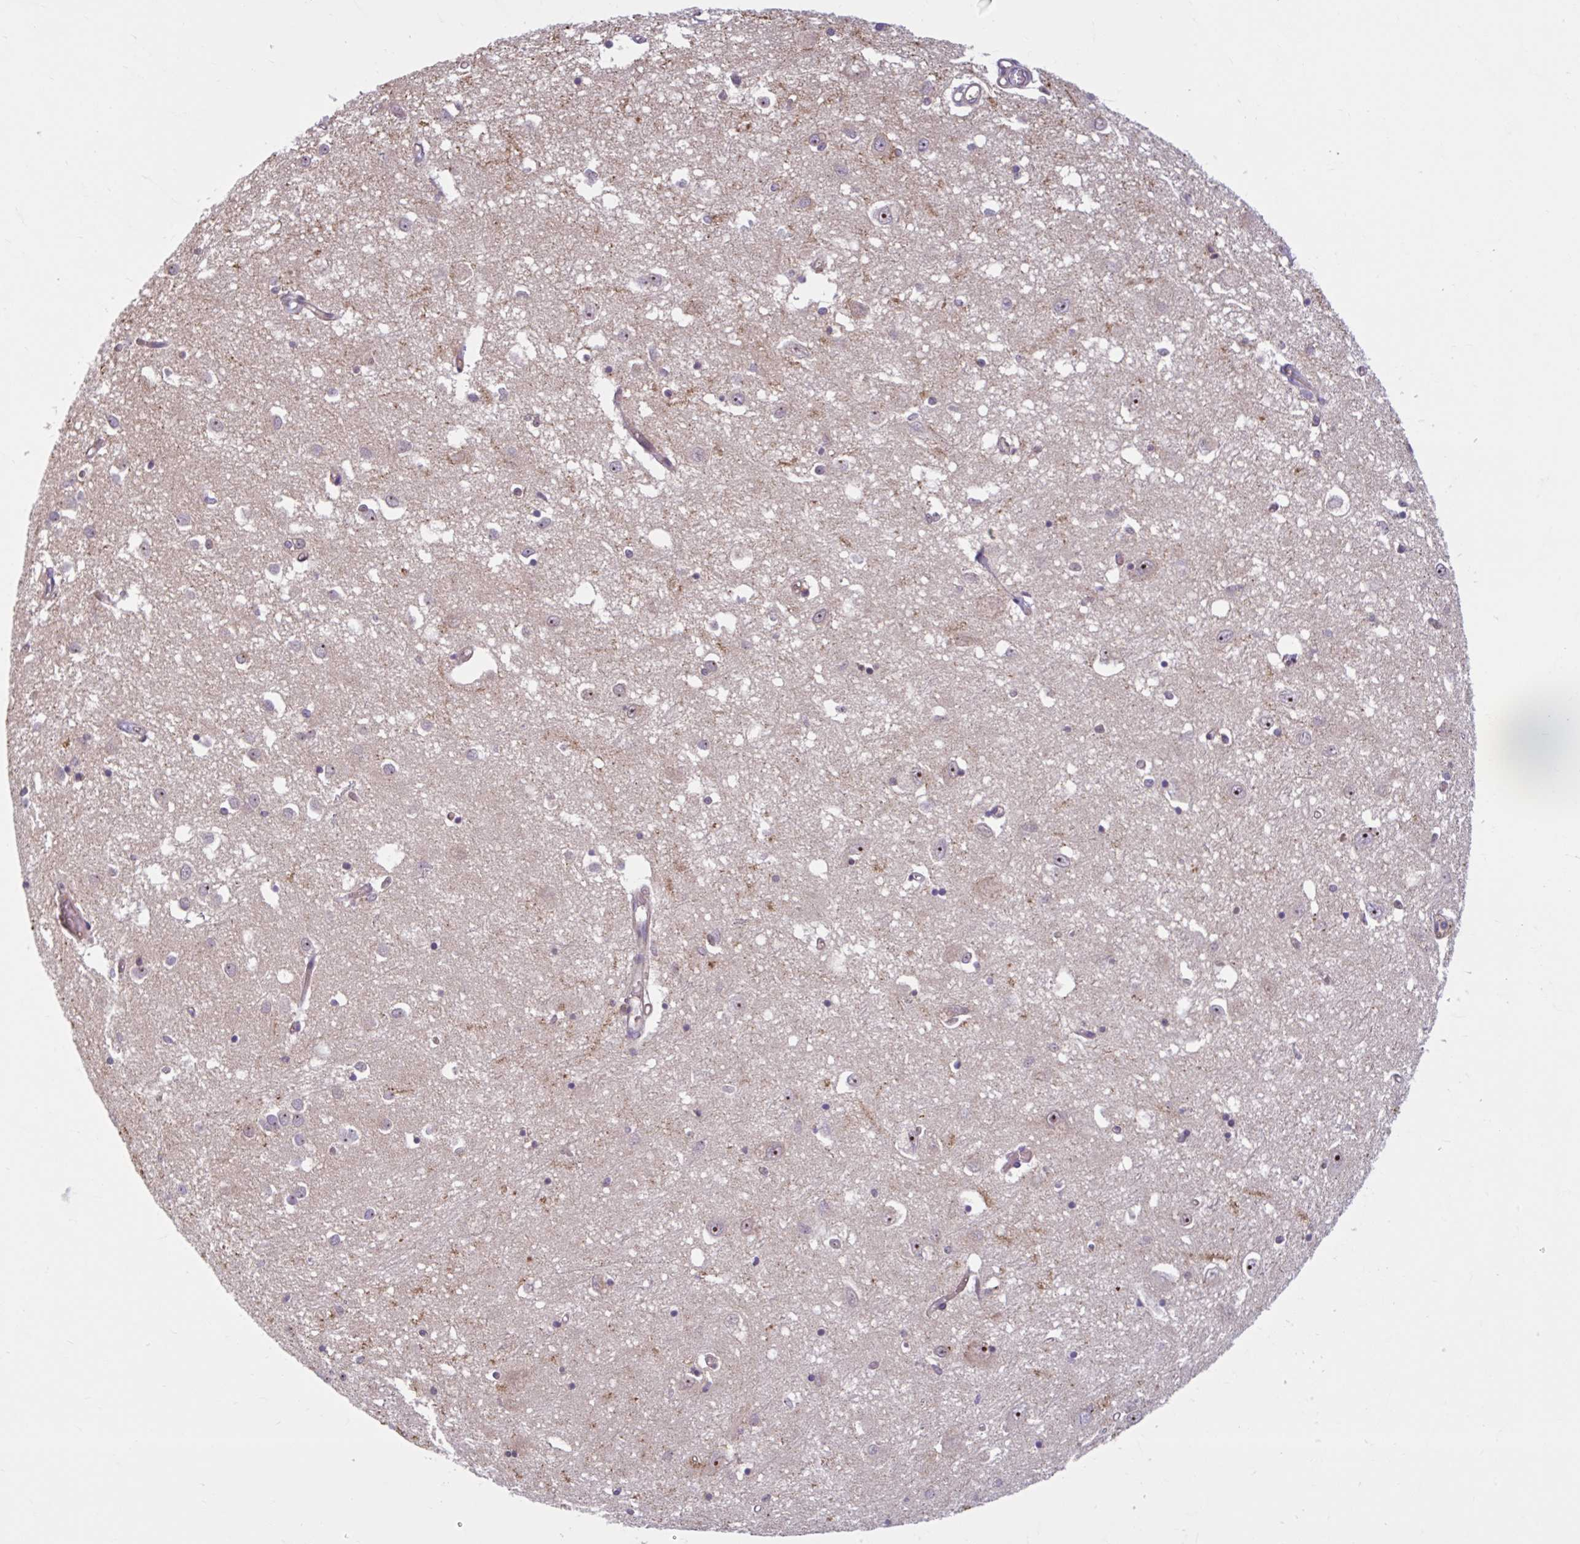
{"staining": {"intensity": "weak", "quantity": "<25%", "location": "cytoplasmic/membranous"}, "tissue": "caudate", "cell_type": "Glial cells", "image_type": "normal", "snomed": [{"axis": "morphology", "description": "Normal tissue, NOS"}, {"axis": "topography", "description": "Lateral ventricle wall"}], "caption": "Immunohistochemistry of unremarkable human caudate reveals no positivity in glial cells.", "gene": "HMBS", "patient": {"sex": "male", "age": 70}}